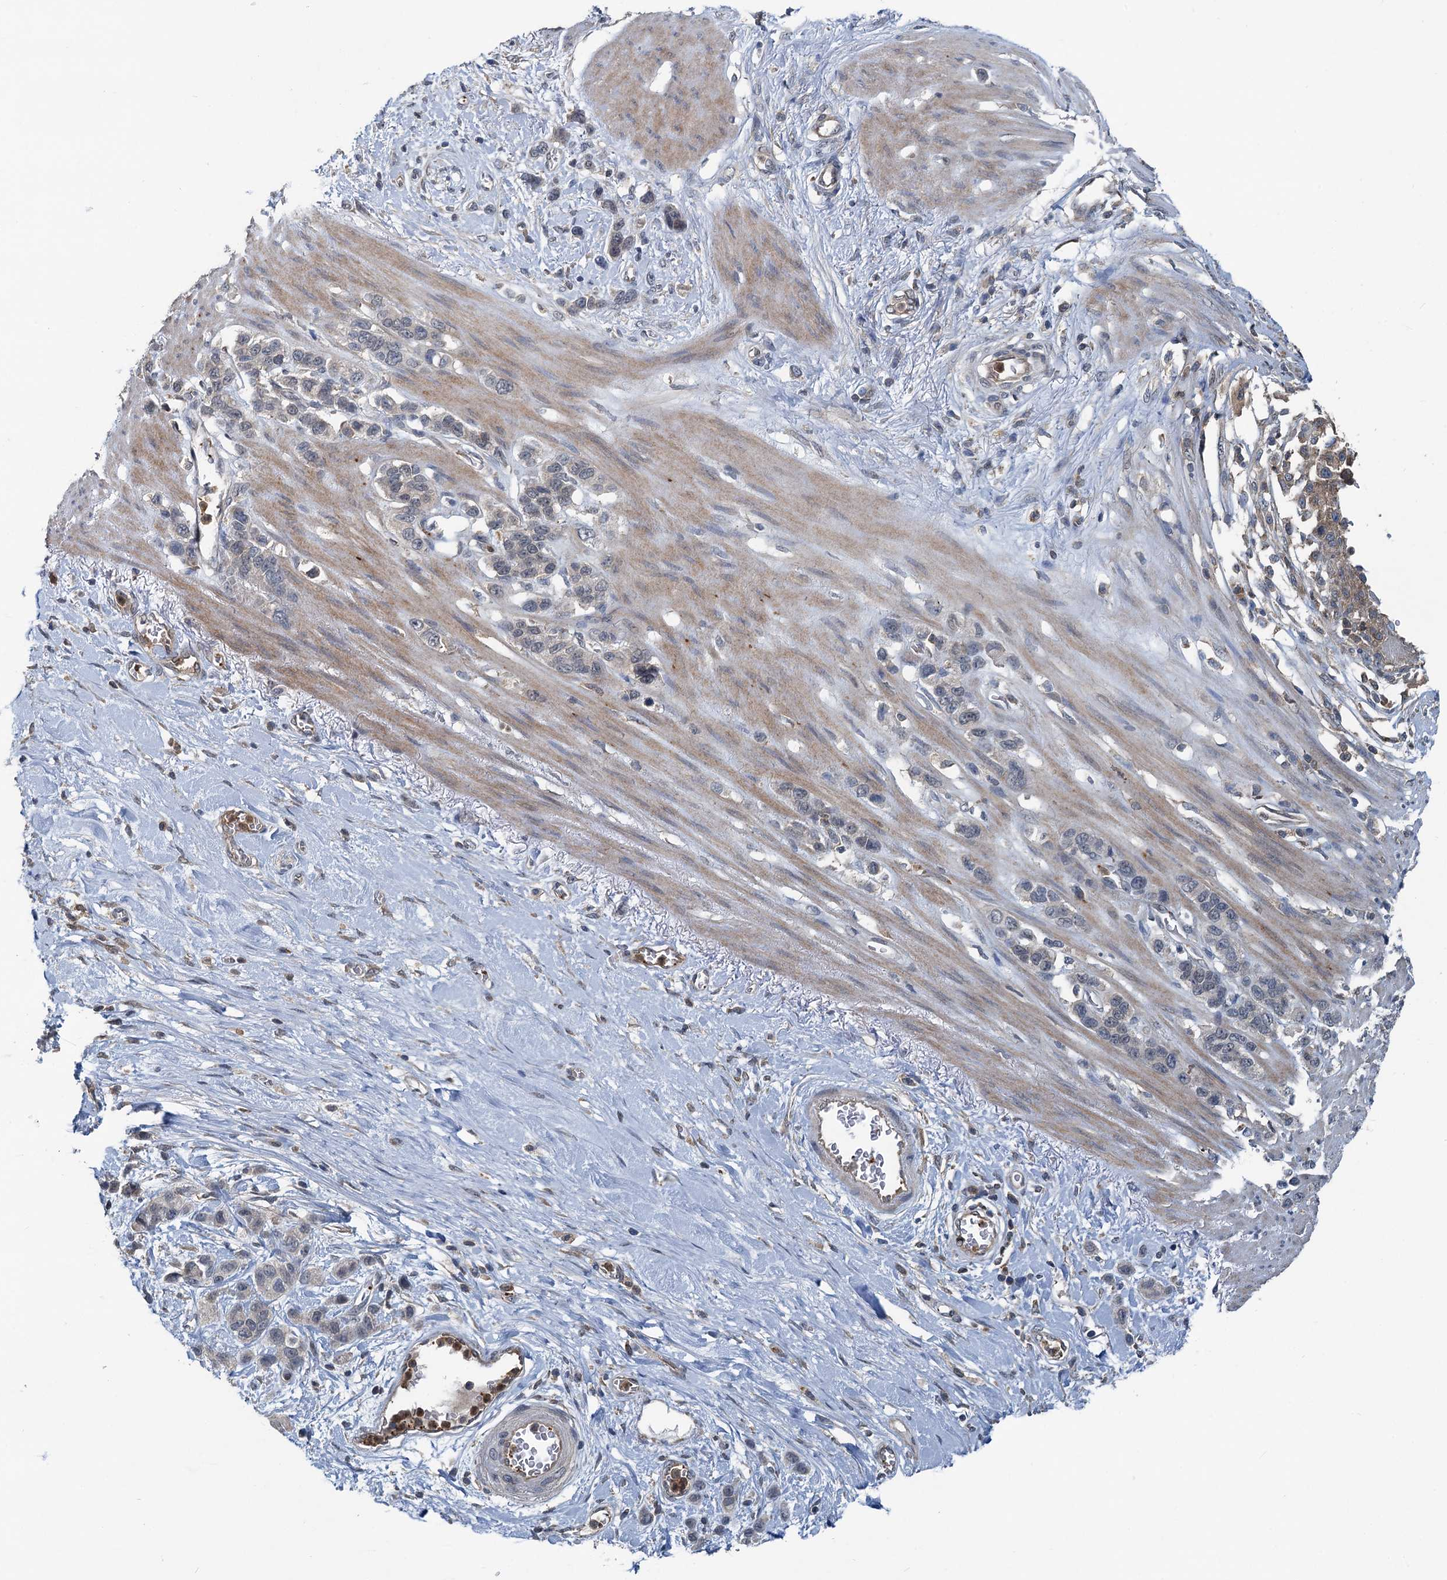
{"staining": {"intensity": "negative", "quantity": "none", "location": "none"}, "tissue": "stomach cancer", "cell_type": "Tumor cells", "image_type": "cancer", "snomed": [{"axis": "morphology", "description": "Adenocarcinoma, NOS"}, {"axis": "morphology", "description": "Adenocarcinoma, High grade"}, {"axis": "topography", "description": "Stomach, upper"}, {"axis": "topography", "description": "Stomach, lower"}], "caption": "The IHC micrograph has no significant expression in tumor cells of stomach adenocarcinoma tissue. (DAB immunohistochemistry, high magnification).", "gene": "GCLM", "patient": {"sex": "female", "age": 65}}